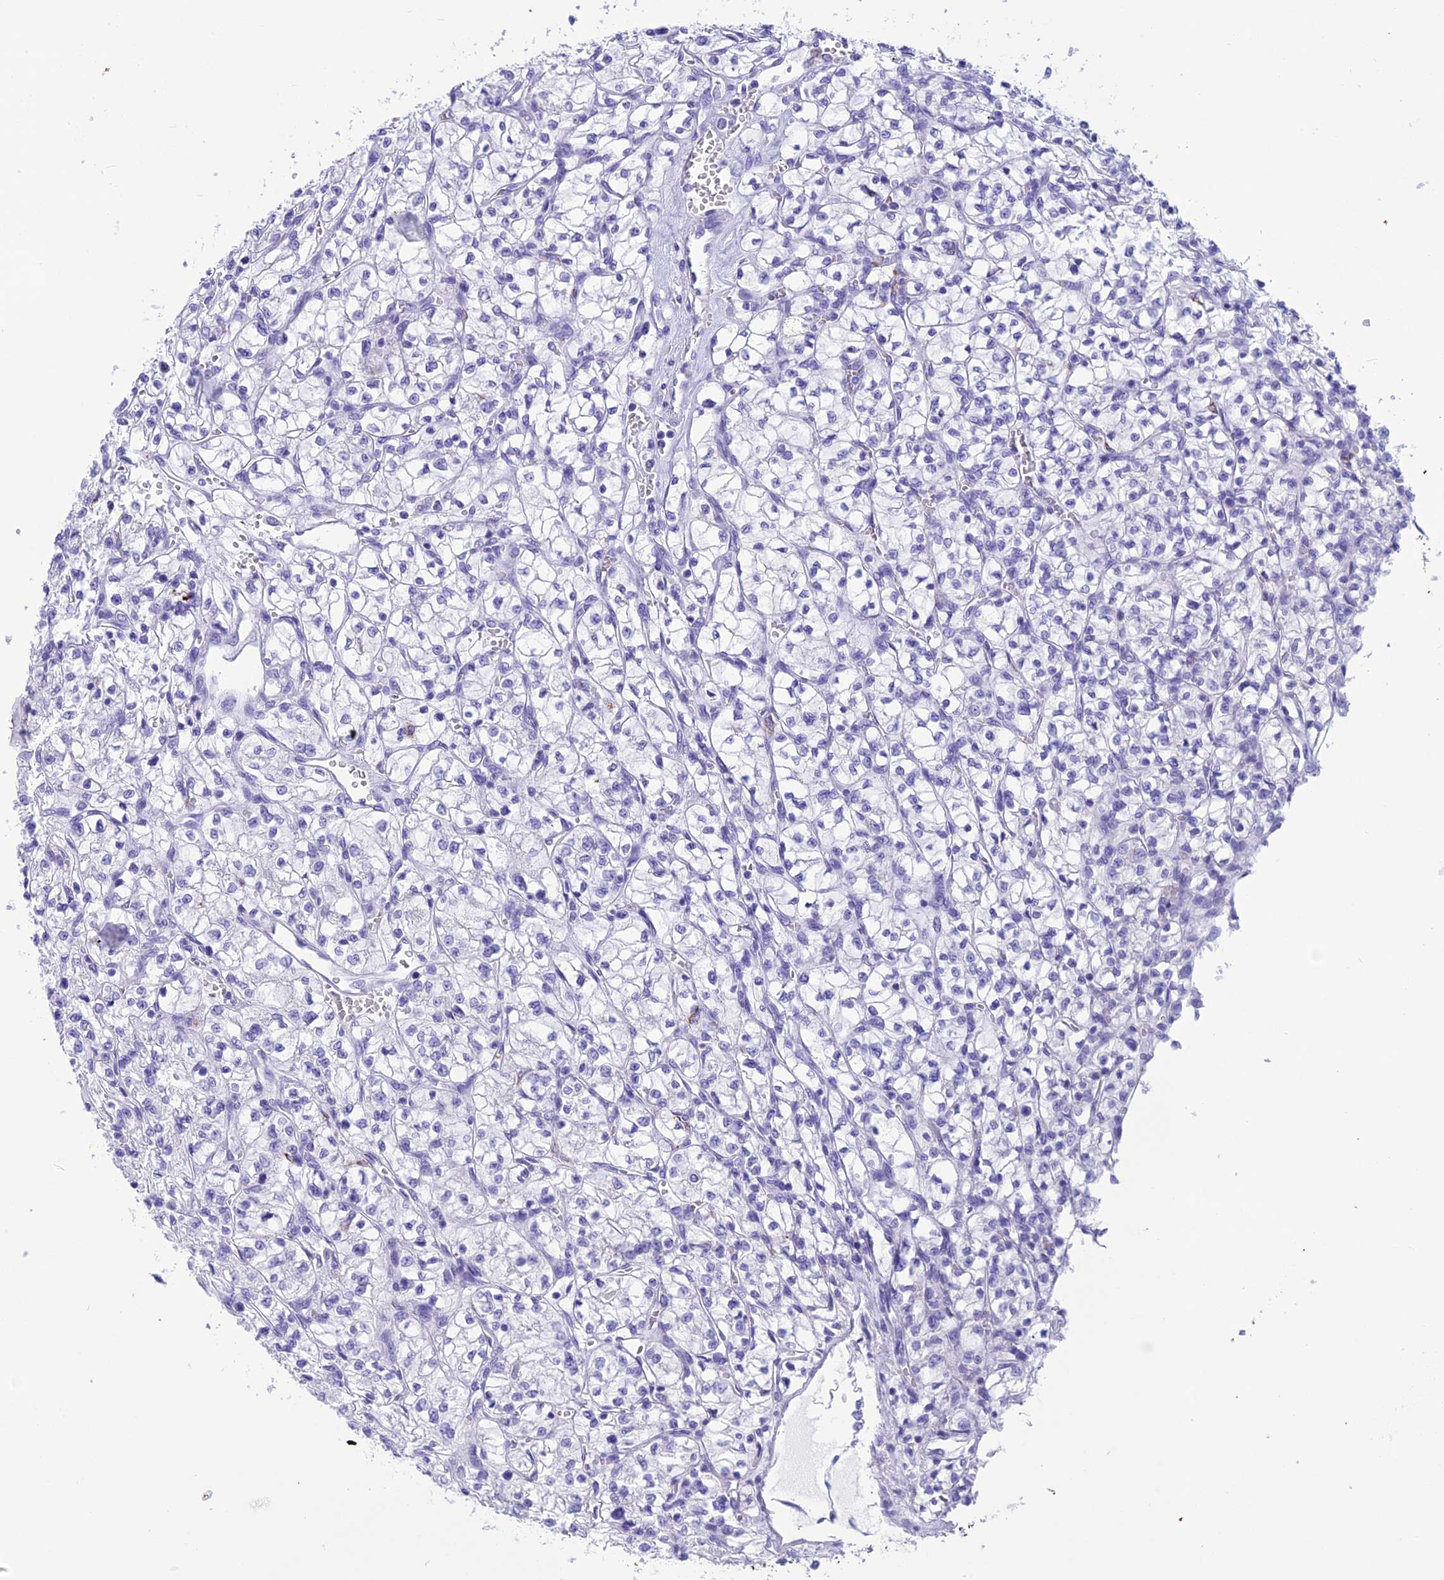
{"staining": {"intensity": "negative", "quantity": "none", "location": "none"}, "tissue": "renal cancer", "cell_type": "Tumor cells", "image_type": "cancer", "snomed": [{"axis": "morphology", "description": "Adenocarcinoma, NOS"}, {"axis": "topography", "description": "Kidney"}], "caption": "There is no significant staining in tumor cells of adenocarcinoma (renal). Brightfield microscopy of IHC stained with DAB (3,3'-diaminobenzidine) (brown) and hematoxylin (blue), captured at high magnification.", "gene": "TRAM1L1", "patient": {"sex": "female", "age": 64}}